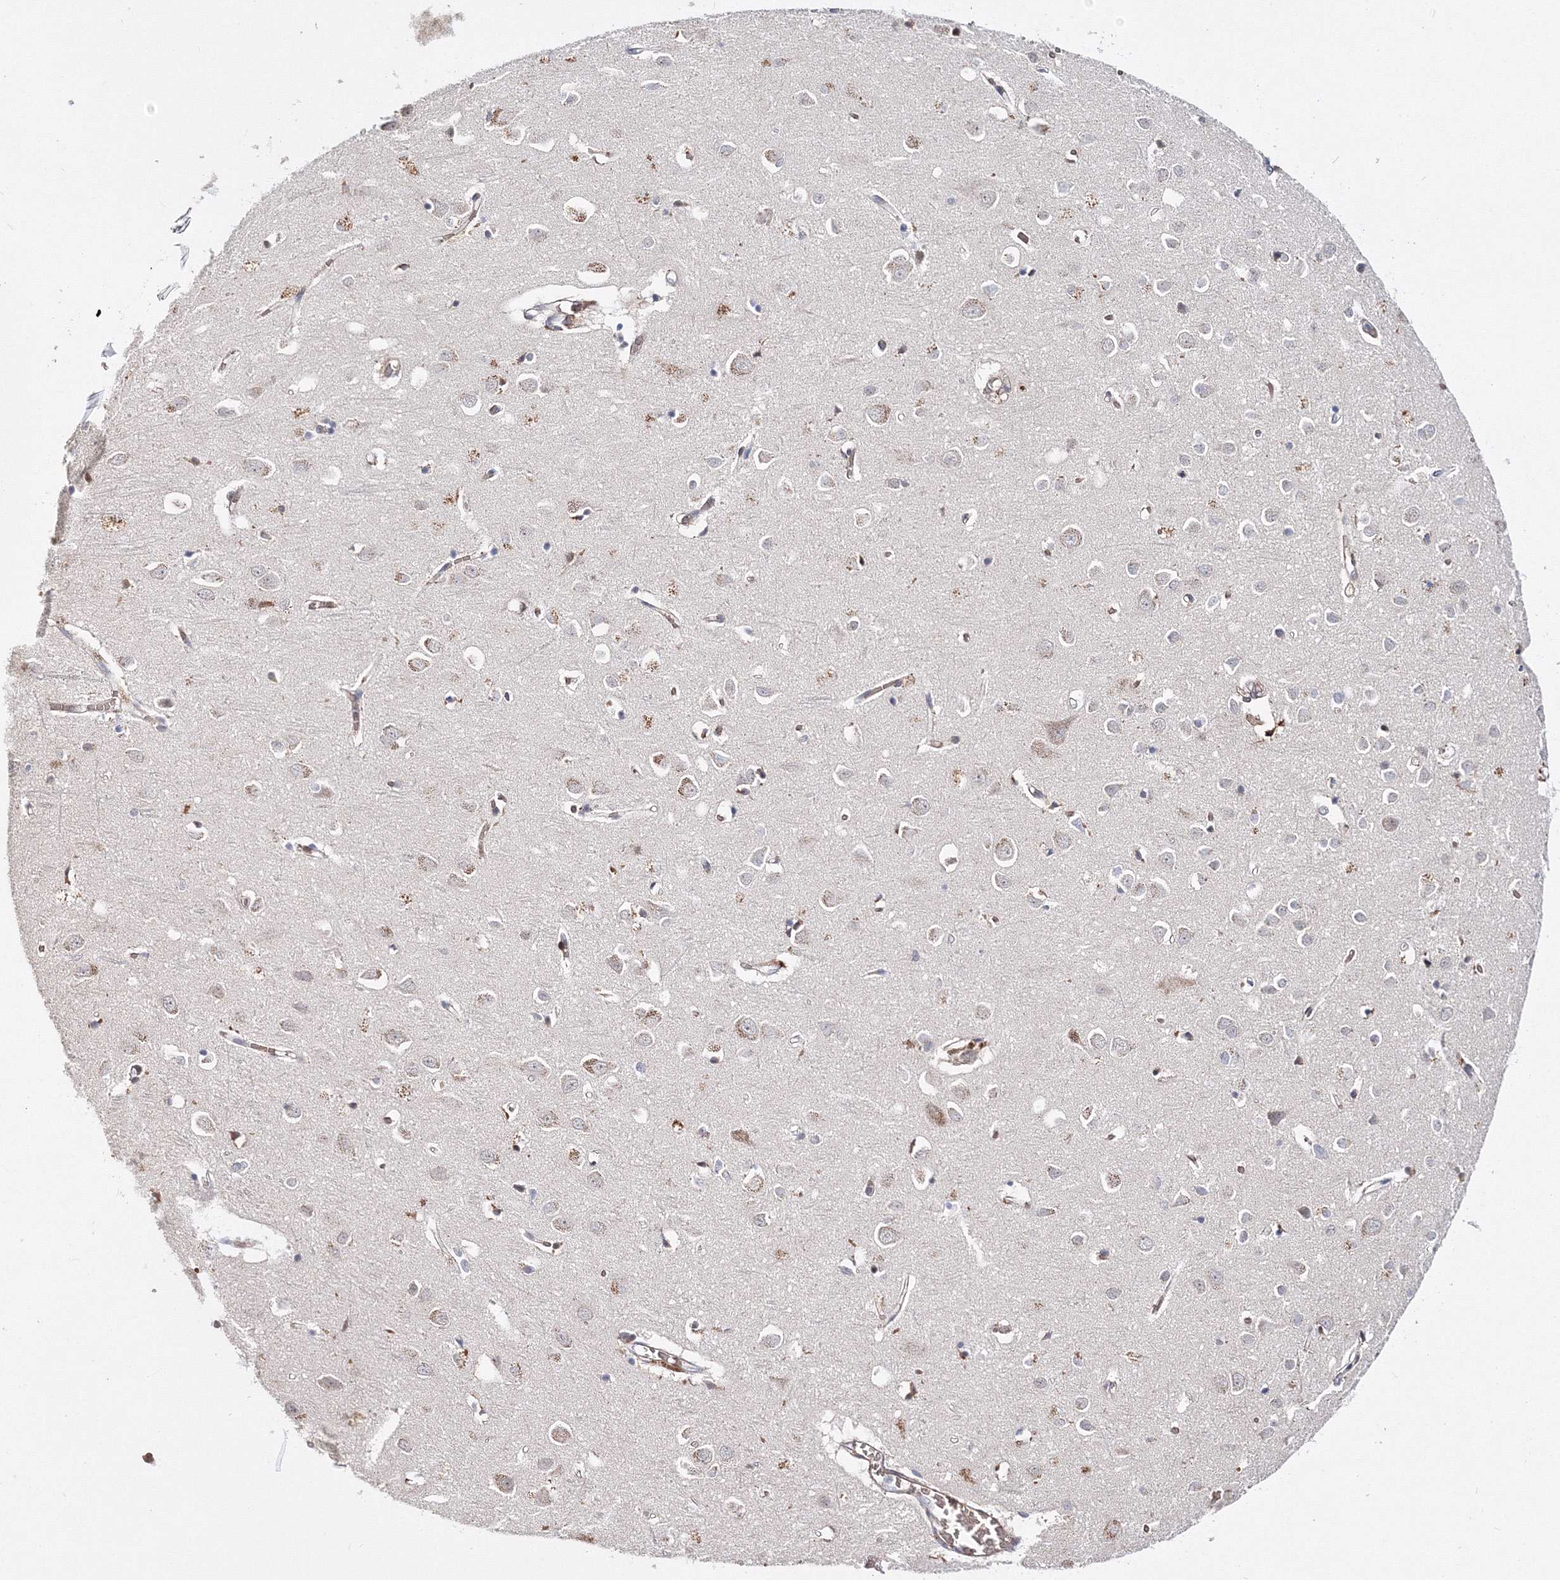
{"staining": {"intensity": "moderate", "quantity": "25%-75%", "location": "cytoplasmic/membranous"}, "tissue": "cerebral cortex", "cell_type": "Endothelial cells", "image_type": "normal", "snomed": [{"axis": "morphology", "description": "Normal tissue, NOS"}, {"axis": "topography", "description": "Cerebral cortex"}], "caption": "Endothelial cells show medium levels of moderate cytoplasmic/membranous staining in approximately 25%-75% of cells in benign cerebral cortex.", "gene": "C11orf52", "patient": {"sex": "female", "age": 64}}